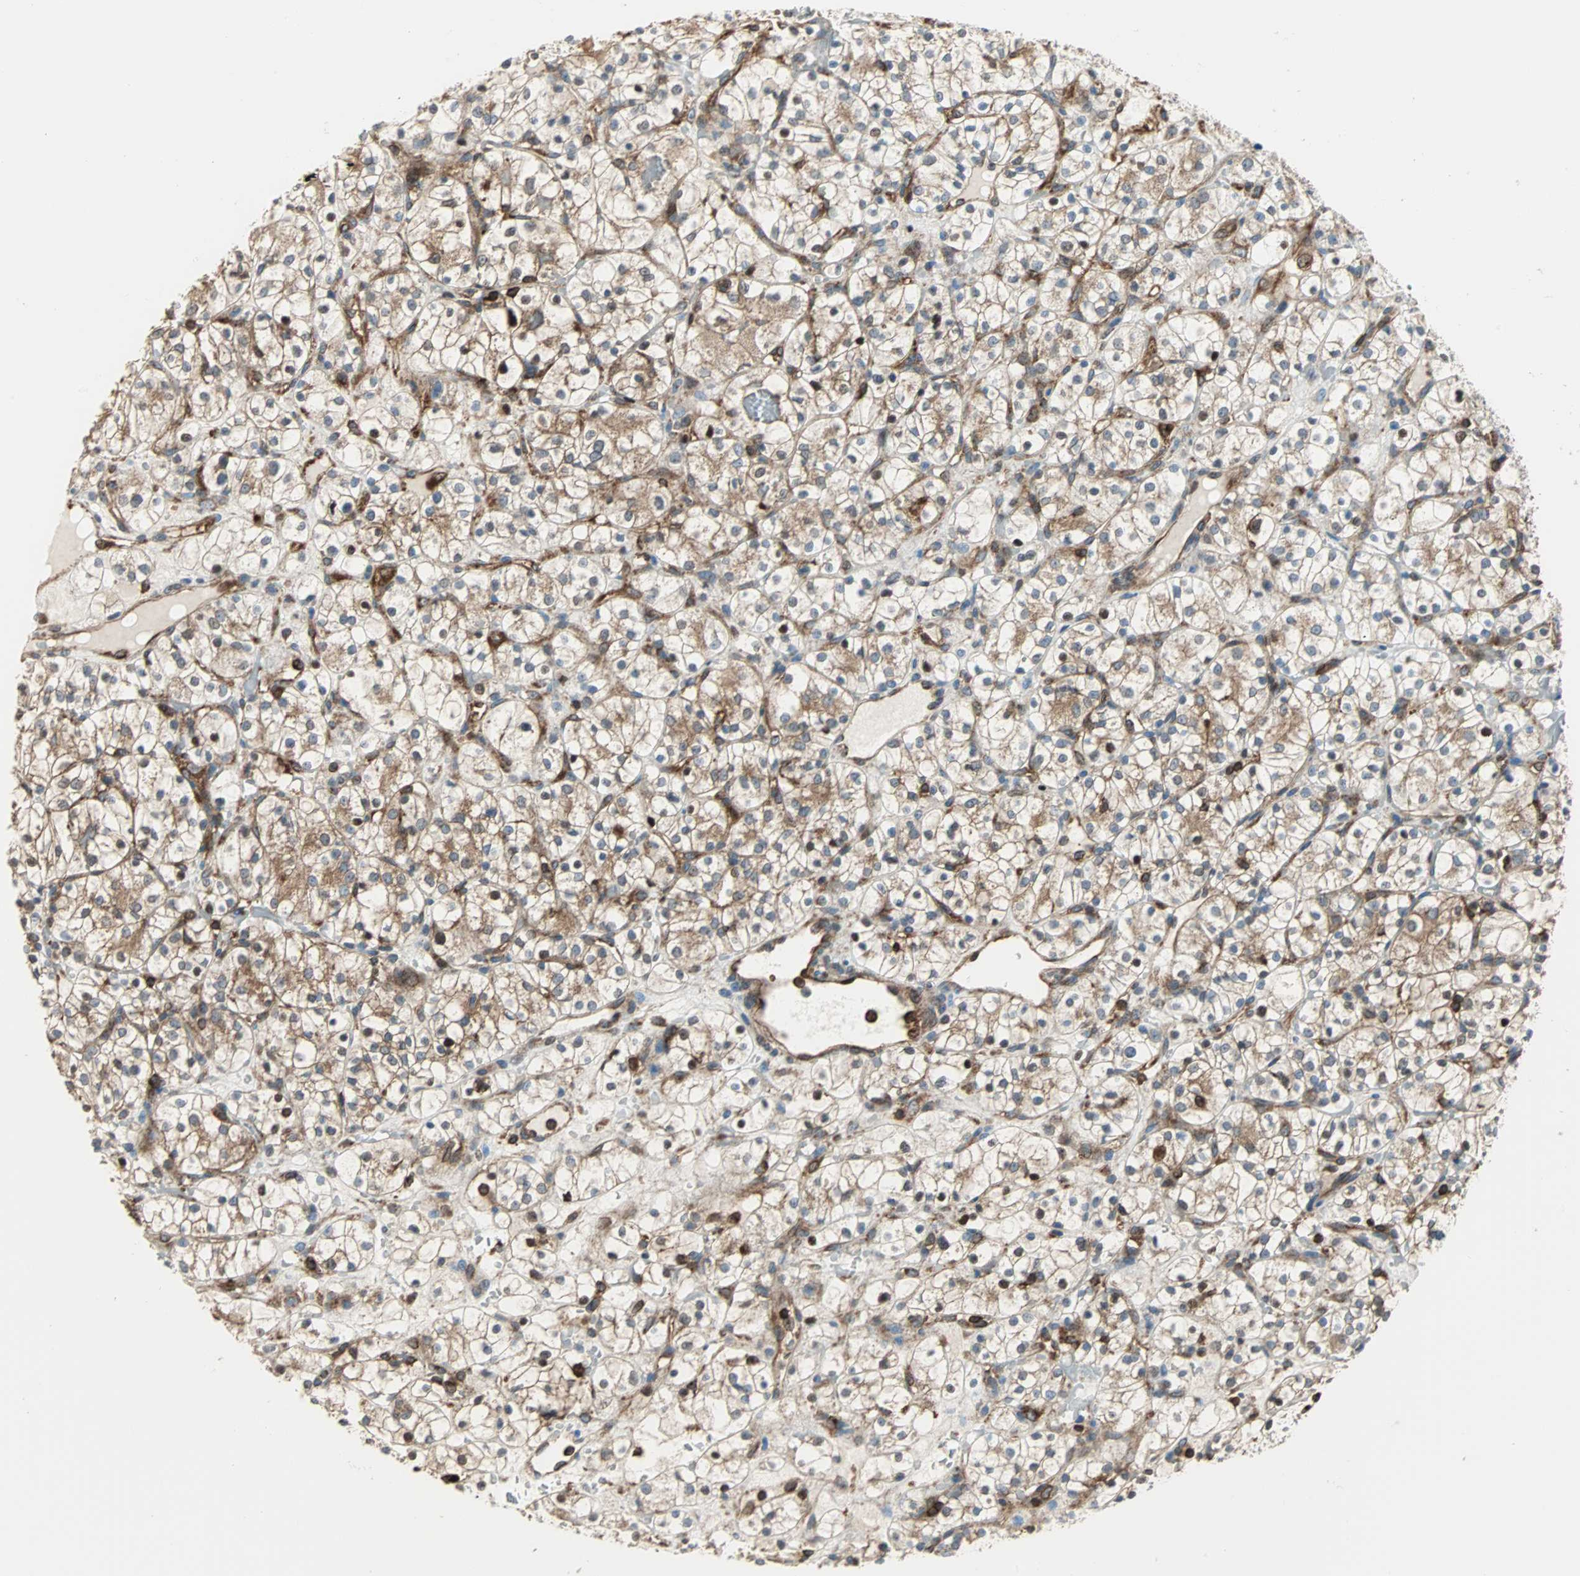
{"staining": {"intensity": "moderate", "quantity": "25%-75%", "location": "cytoplasmic/membranous"}, "tissue": "renal cancer", "cell_type": "Tumor cells", "image_type": "cancer", "snomed": [{"axis": "morphology", "description": "Adenocarcinoma, NOS"}, {"axis": "topography", "description": "Kidney"}], "caption": "IHC photomicrograph of human renal cancer stained for a protein (brown), which shows medium levels of moderate cytoplasmic/membranous staining in about 25%-75% of tumor cells.", "gene": "RELA", "patient": {"sex": "female", "age": 60}}